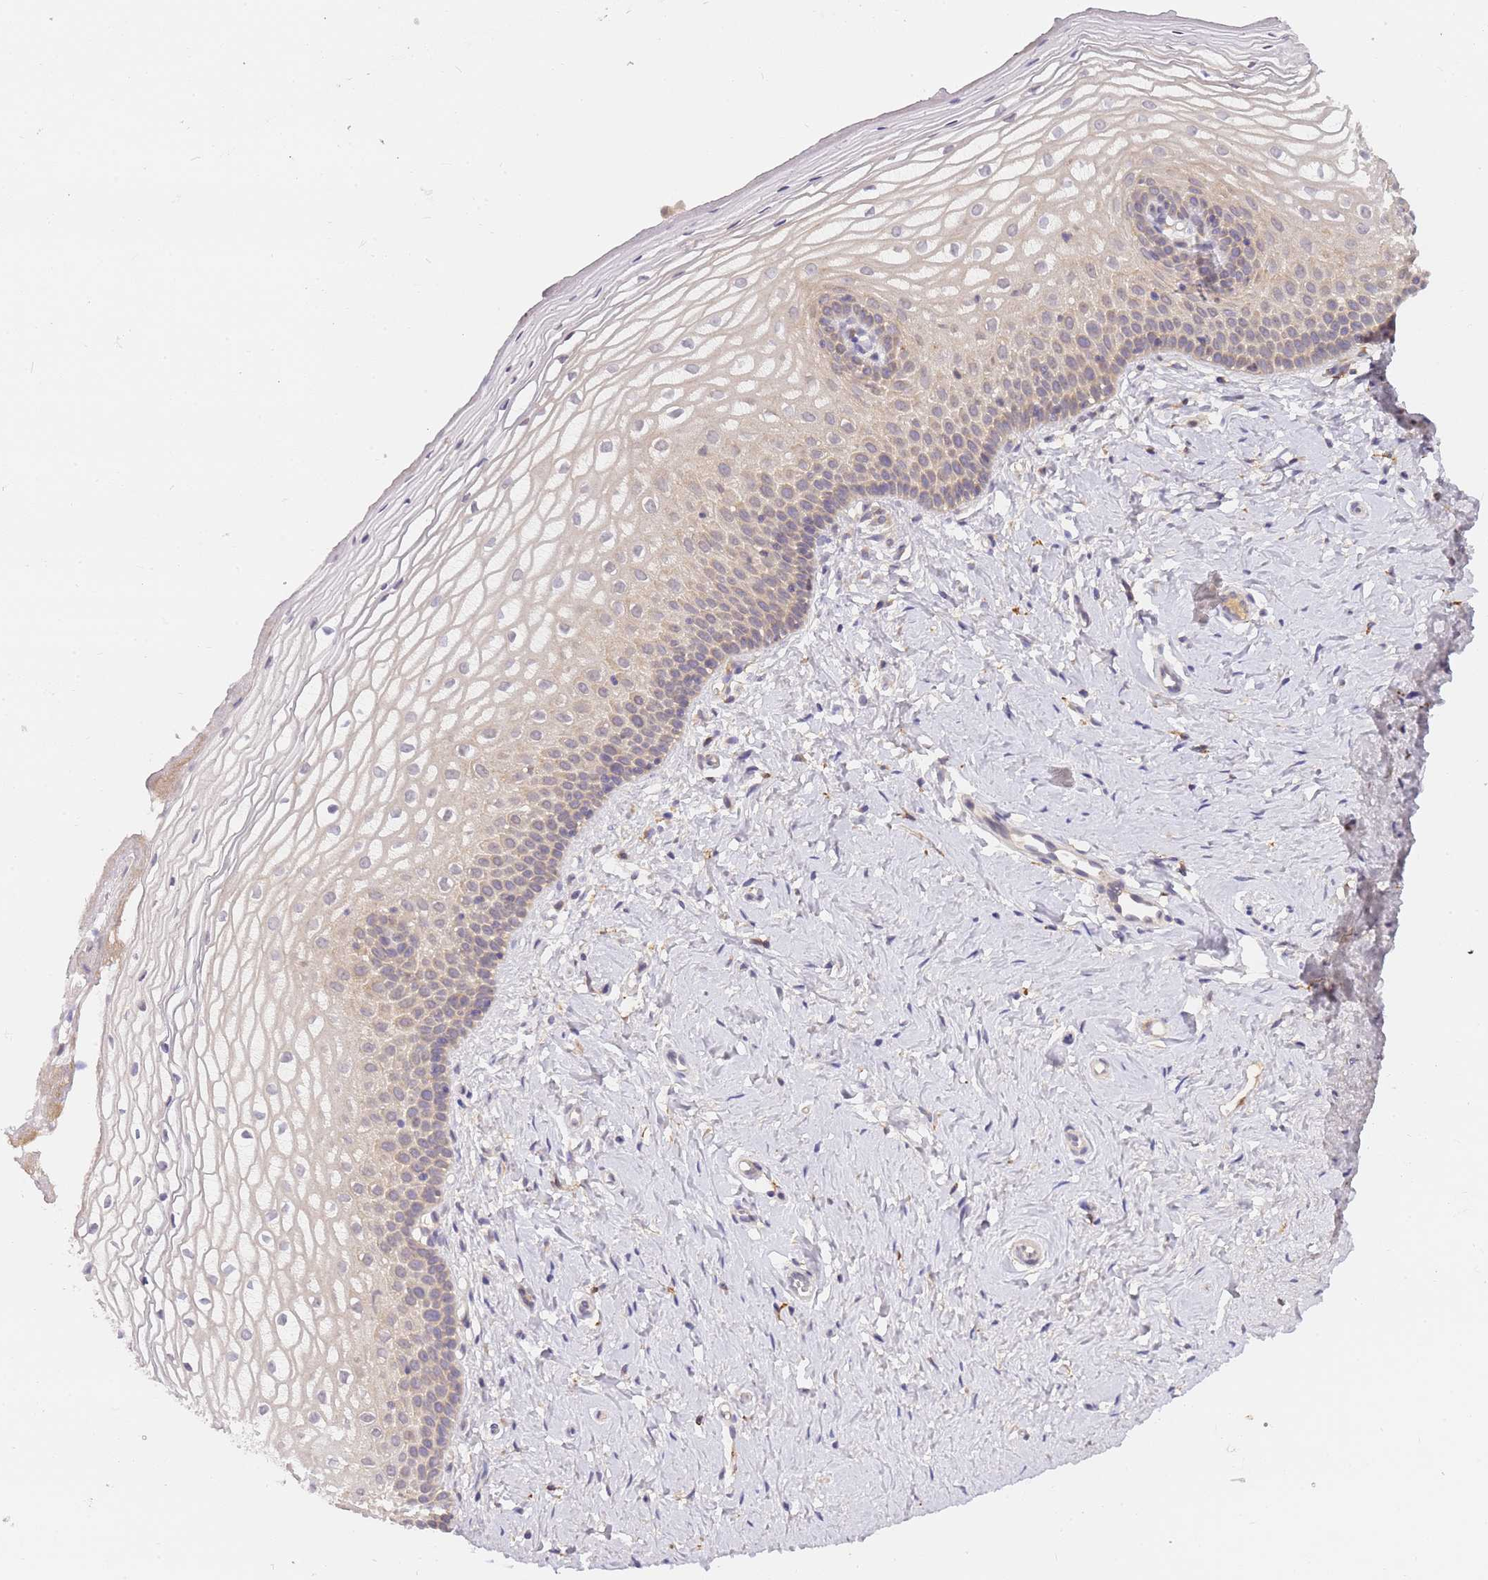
{"staining": {"intensity": "weak", "quantity": "<25%", "location": "cytoplasmic/membranous"}, "tissue": "vagina", "cell_type": "Squamous epithelial cells", "image_type": "normal", "snomed": [{"axis": "morphology", "description": "Normal tissue, NOS"}, {"axis": "topography", "description": "Vagina"}], "caption": "Protein analysis of normal vagina reveals no significant staining in squamous epithelial cells.", "gene": "ZNF577", "patient": {"sex": "female", "age": 65}}